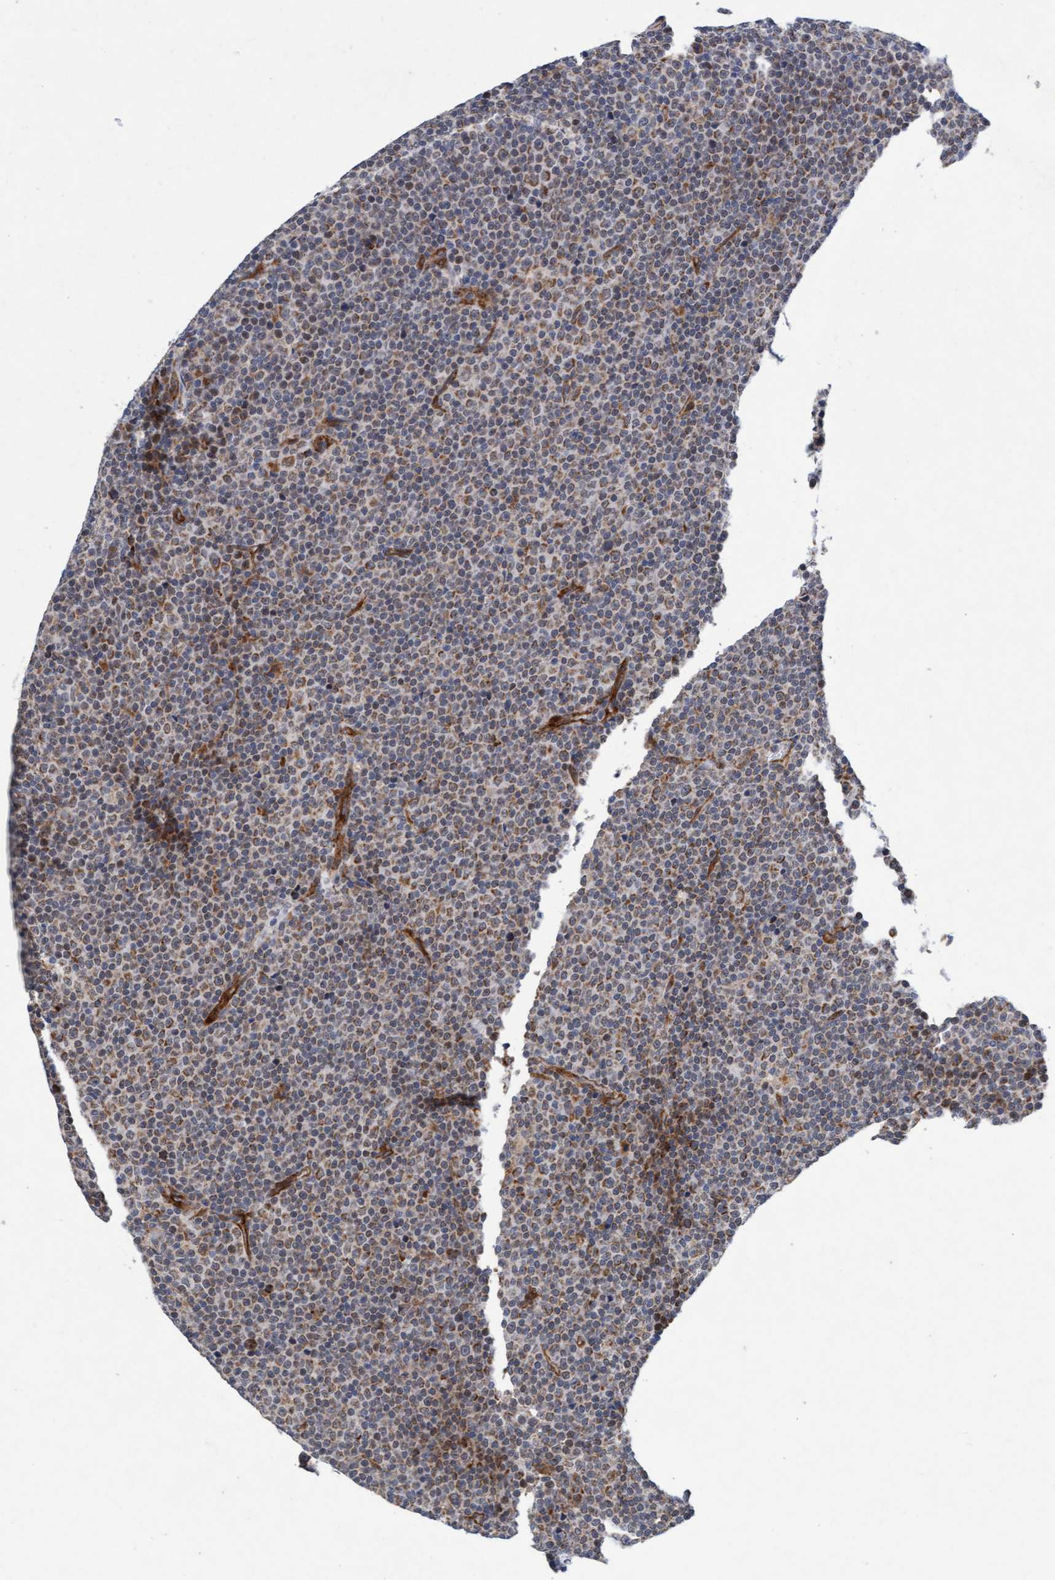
{"staining": {"intensity": "moderate", "quantity": ">75%", "location": "cytoplasmic/membranous"}, "tissue": "lymphoma", "cell_type": "Tumor cells", "image_type": "cancer", "snomed": [{"axis": "morphology", "description": "Malignant lymphoma, non-Hodgkin's type, Low grade"}, {"axis": "topography", "description": "Lymph node"}], "caption": "Human malignant lymphoma, non-Hodgkin's type (low-grade) stained with a brown dye exhibits moderate cytoplasmic/membranous positive staining in approximately >75% of tumor cells.", "gene": "TMEM70", "patient": {"sex": "female", "age": 67}}